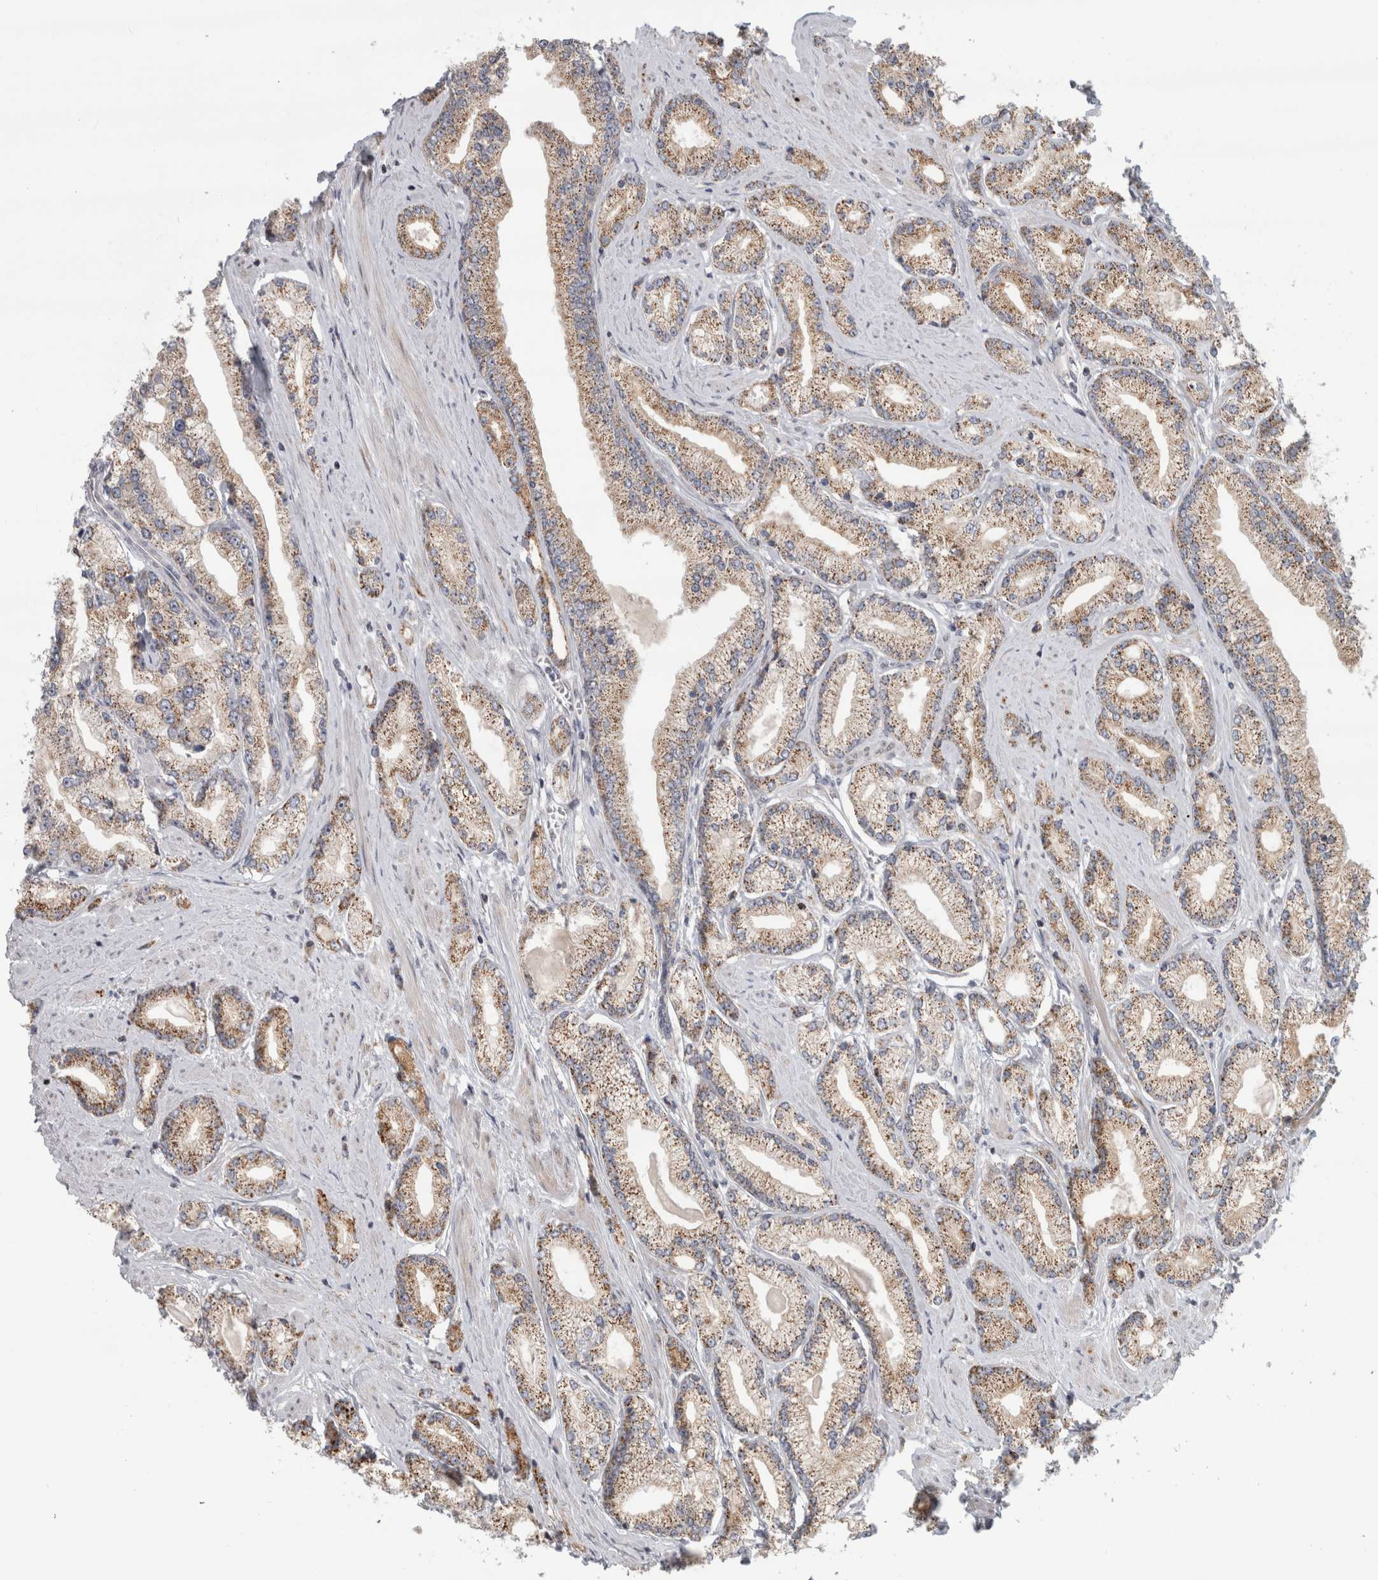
{"staining": {"intensity": "moderate", "quantity": ">75%", "location": "cytoplasmic/membranous"}, "tissue": "prostate cancer", "cell_type": "Tumor cells", "image_type": "cancer", "snomed": [{"axis": "morphology", "description": "Adenocarcinoma, Low grade"}, {"axis": "topography", "description": "Prostate"}], "caption": "This histopathology image demonstrates prostate cancer stained with immunohistochemistry to label a protein in brown. The cytoplasmic/membranous of tumor cells show moderate positivity for the protein. Nuclei are counter-stained blue.", "gene": "RAB18", "patient": {"sex": "male", "age": 62}}